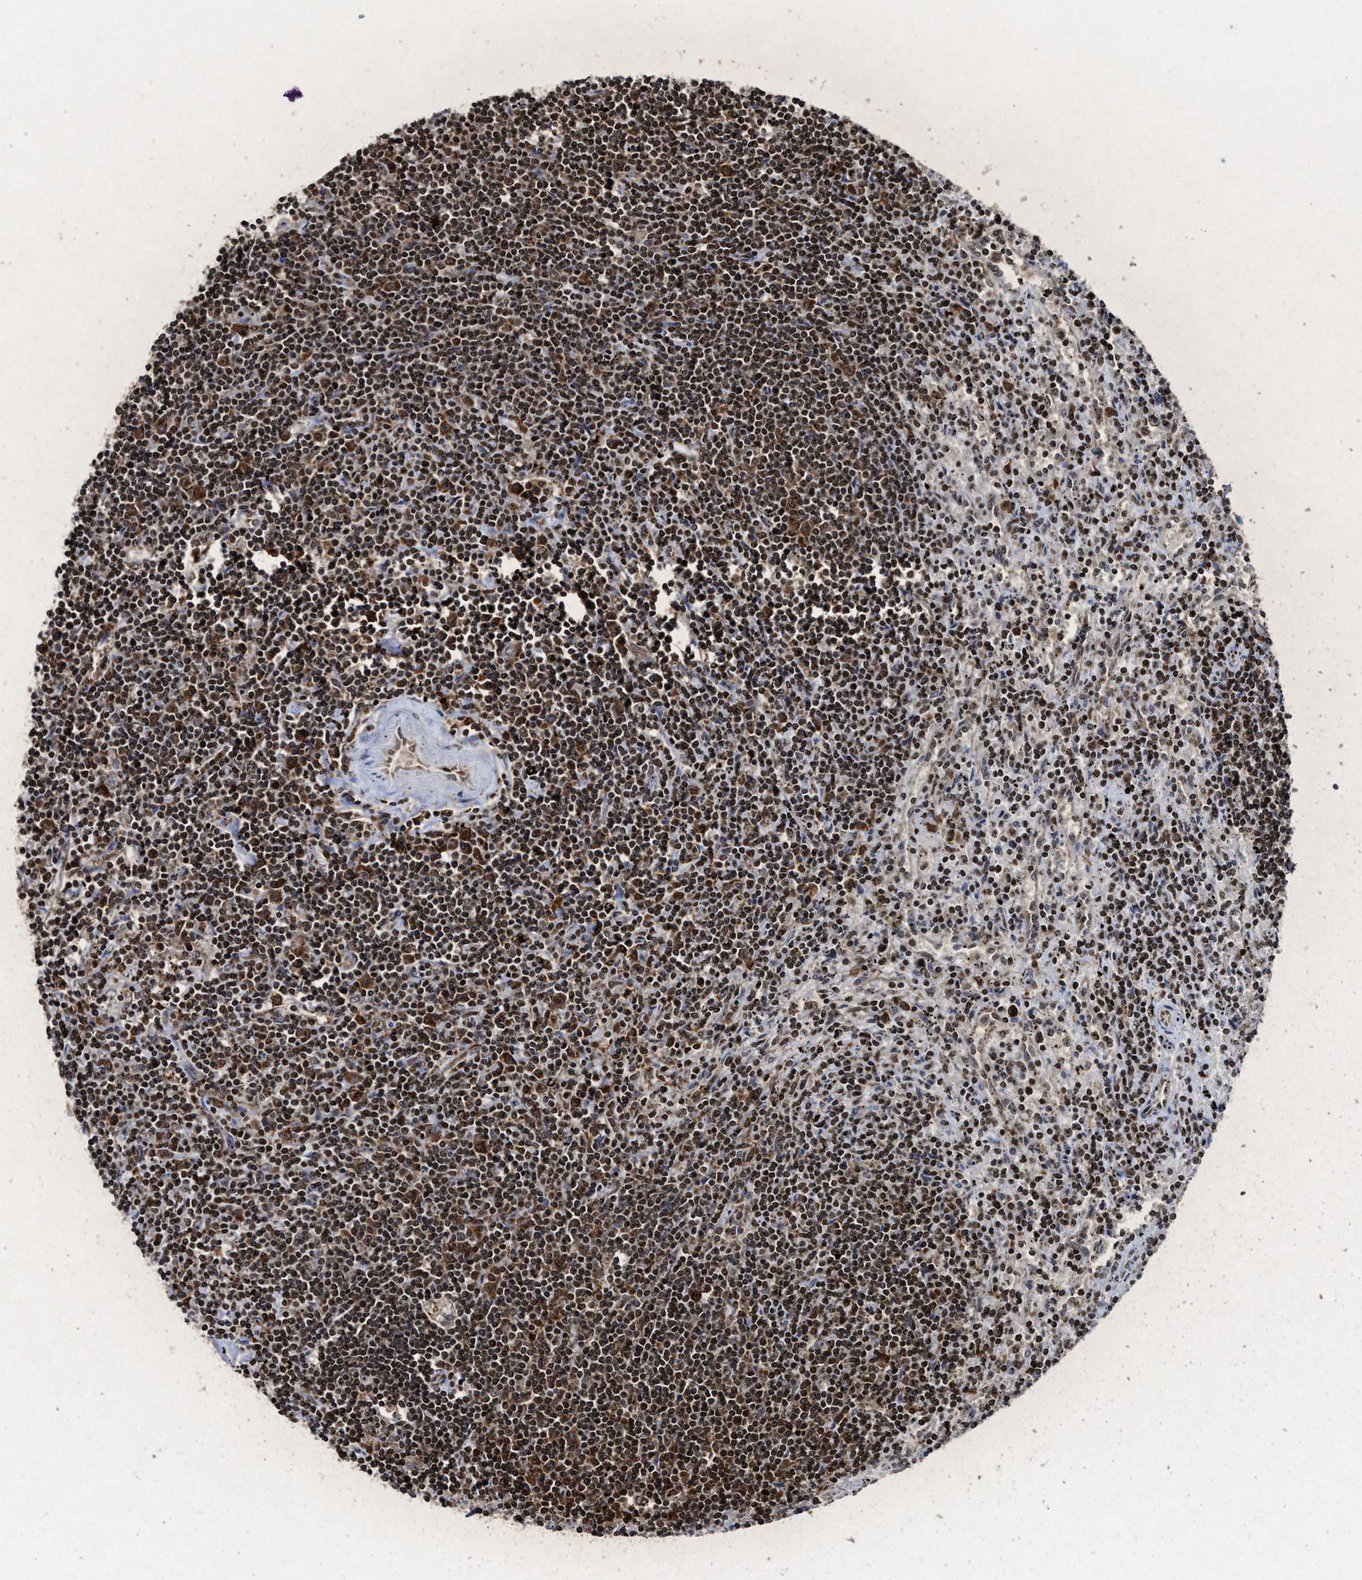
{"staining": {"intensity": "strong", "quantity": ">75%", "location": "cytoplasmic/membranous,nuclear"}, "tissue": "lymphoma", "cell_type": "Tumor cells", "image_type": "cancer", "snomed": [{"axis": "morphology", "description": "Malignant lymphoma, non-Hodgkin's type, Low grade"}, {"axis": "topography", "description": "Spleen"}], "caption": "Strong cytoplasmic/membranous and nuclear positivity for a protein is identified in approximately >75% of tumor cells of malignant lymphoma, non-Hodgkin's type (low-grade) using IHC.", "gene": "ALYREF", "patient": {"sex": "male", "age": 76}}